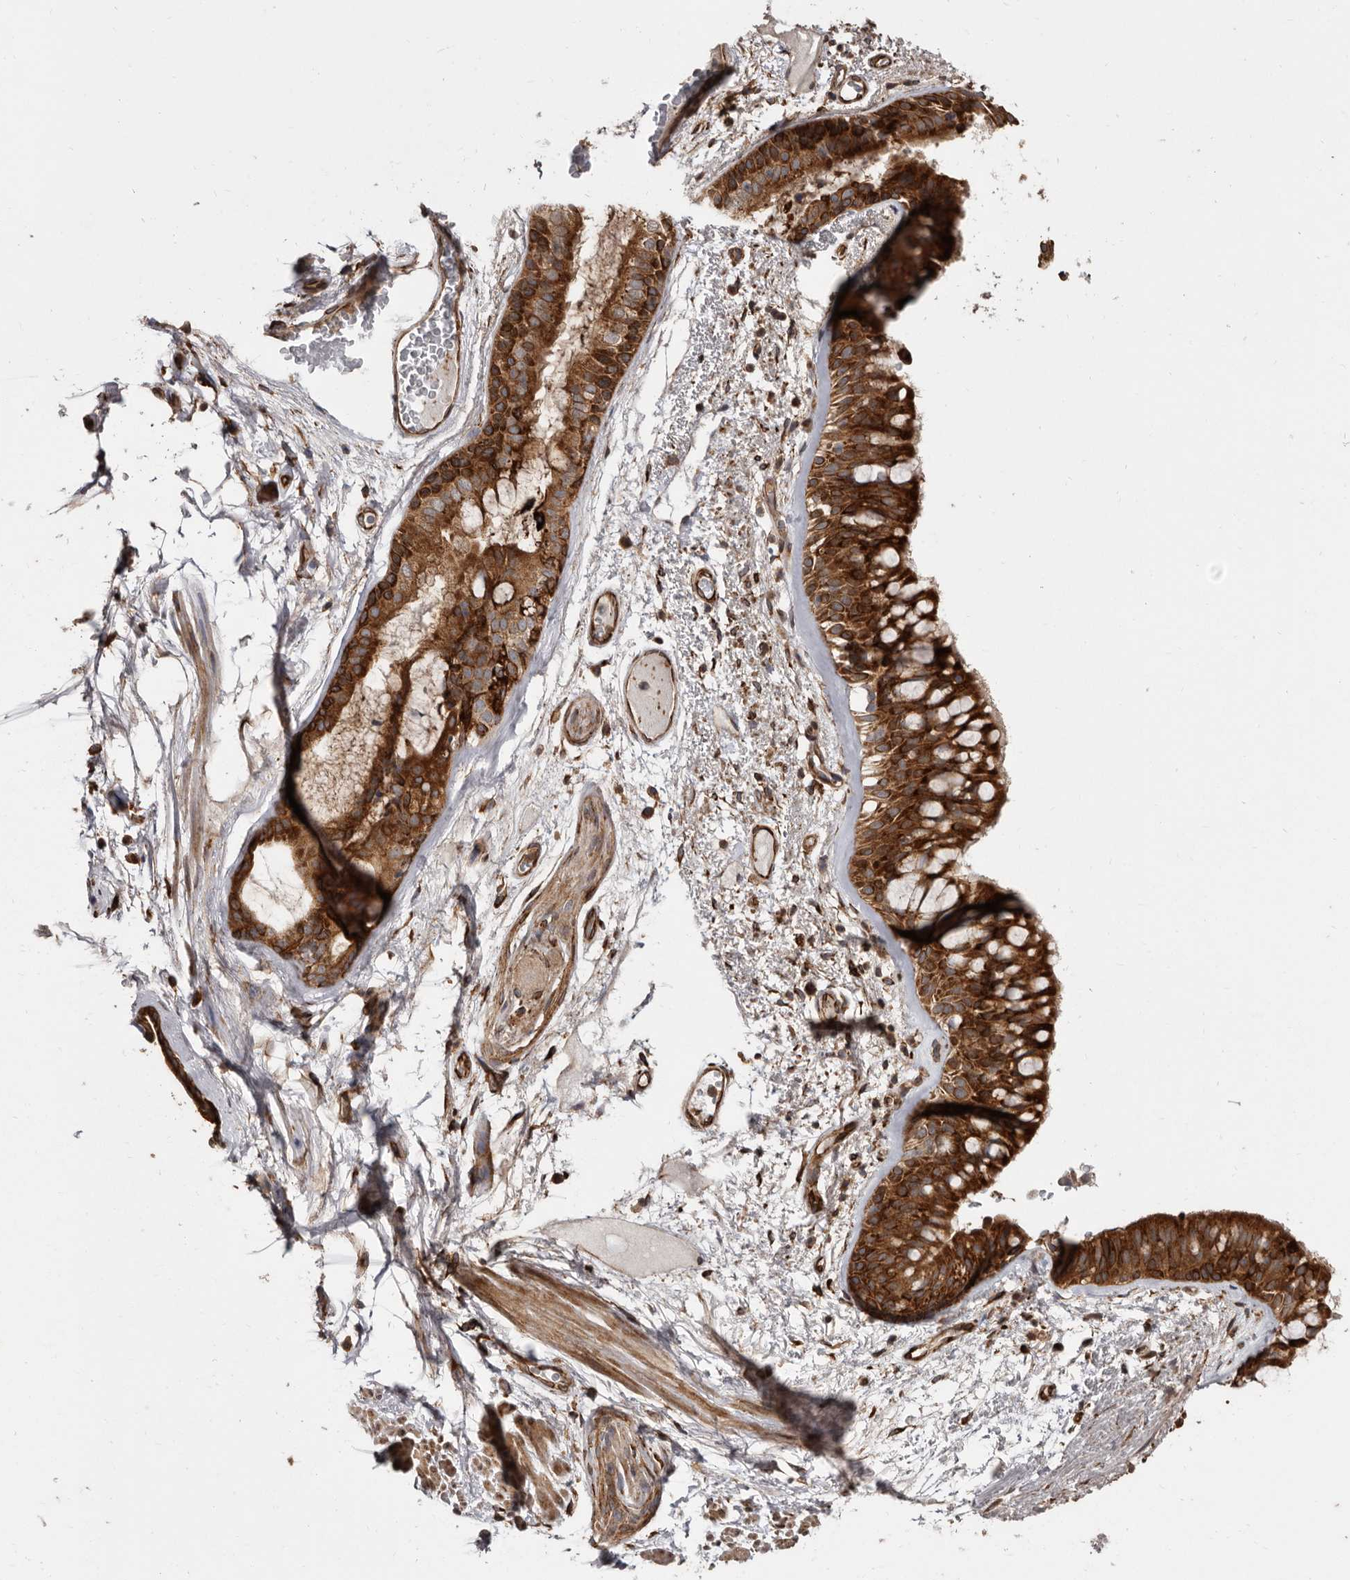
{"staining": {"intensity": "strong", "quantity": ">75%", "location": "cytoplasmic/membranous"}, "tissue": "bronchus", "cell_type": "Respiratory epithelial cells", "image_type": "normal", "snomed": [{"axis": "morphology", "description": "Normal tissue, NOS"}, {"axis": "morphology", "description": "Squamous cell carcinoma, NOS"}, {"axis": "topography", "description": "Lymph node"}, {"axis": "topography", "description": "Bronchus"}, {"axis": "topography", "description": "Lung"}], "caption": "A high amount of strong cytoplasmic/membranous staining is seen in approximately >75% of respiratory epithelial cells in normal bronchus.", "gene": "FLAD1", "patient": {"sex": "male", "age": 66}}